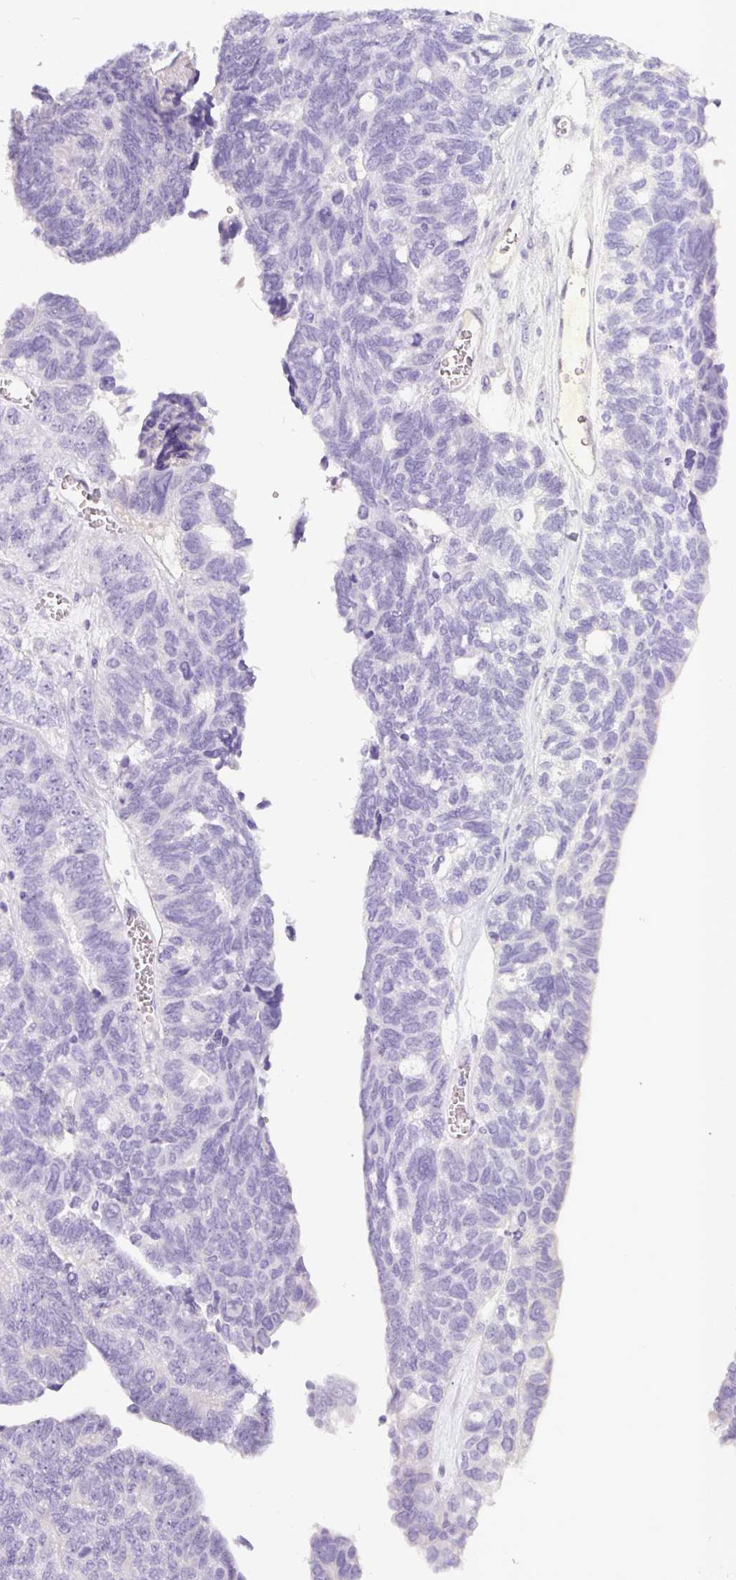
{"staining": {"intensity": "negative", "quantity": "none", "location": "none"}, "tissue": "ovarian cancer", "cell_type": "Tumor cells", "image_type": "cancer", "snomed": [{"axis": "morphology", "description": "Cystadenocarcinoma, serous, NOS"}, {"axis": "topography", "description": "Ovary"}], "caption": "DAB immunohistochemical staining of human ovarian cancer exhibits no significant staining in tumor cells. Brightfield microscopy of IHC stained with DAB (3,3'-diaminobenzidine) (brown) and hematoxylin (blue), captured at high magnification.", "gene": "OR14A2", "patient": {"sex": "female", "age": 79}}